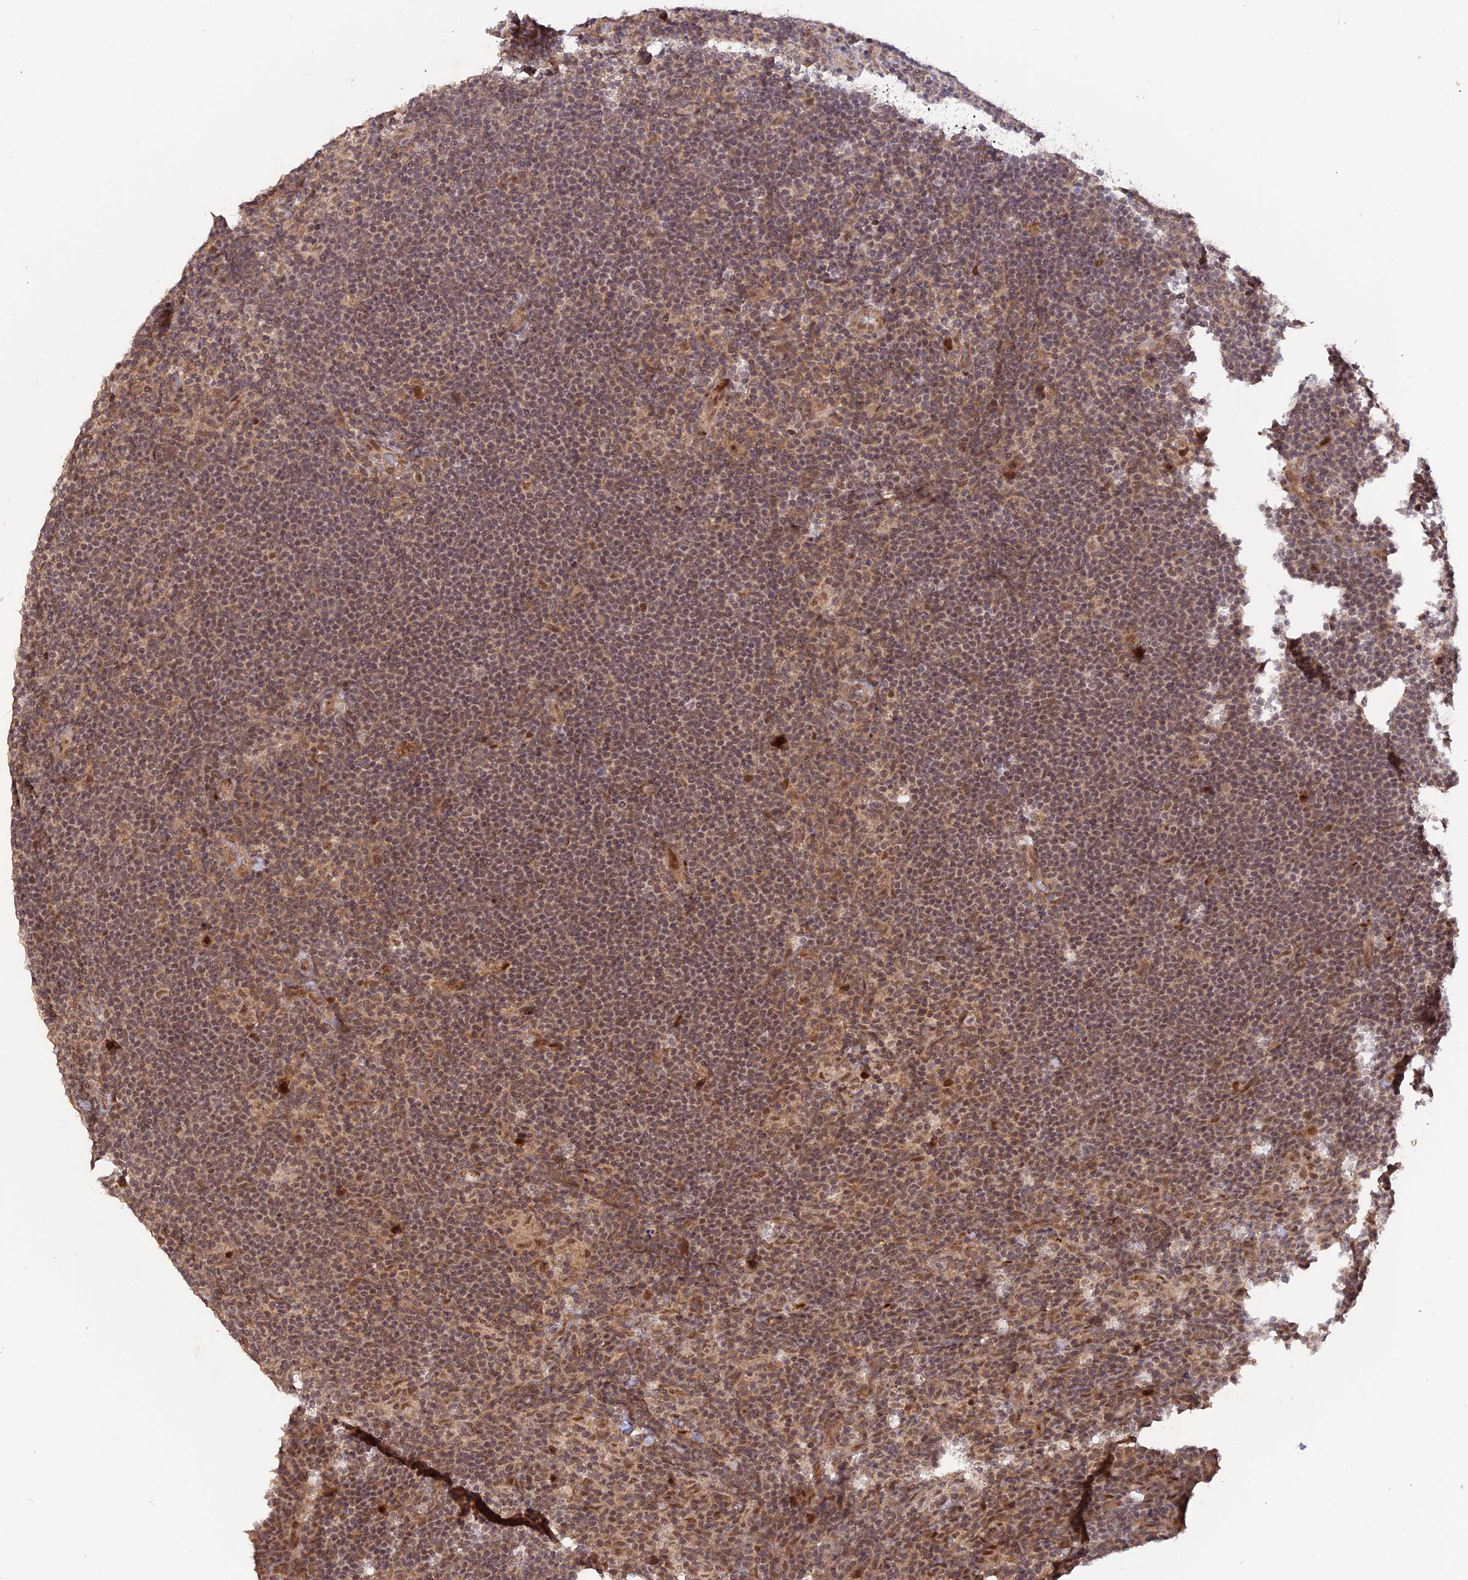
{"staining": {"intensity": "moderate", "quantity": "25%-75%", "location": "nuclear"}, "tissue": "lymphoma", "cell_type": "Tumor cells", "image_type": "cancer", "snomed": [{"axis": "morphology", "description": "Hodgkin's disease, NOS"}, {"axis": "topography", "description": "Lymph node"}], "caption": "Immunohistochemical staining of Hodgkin's disease shows medium levels of moderate nuclear expression in about 25%-75% of tumor cells.", "gene": "PKIG", "patient": {"sex": "female", "age": 57}}